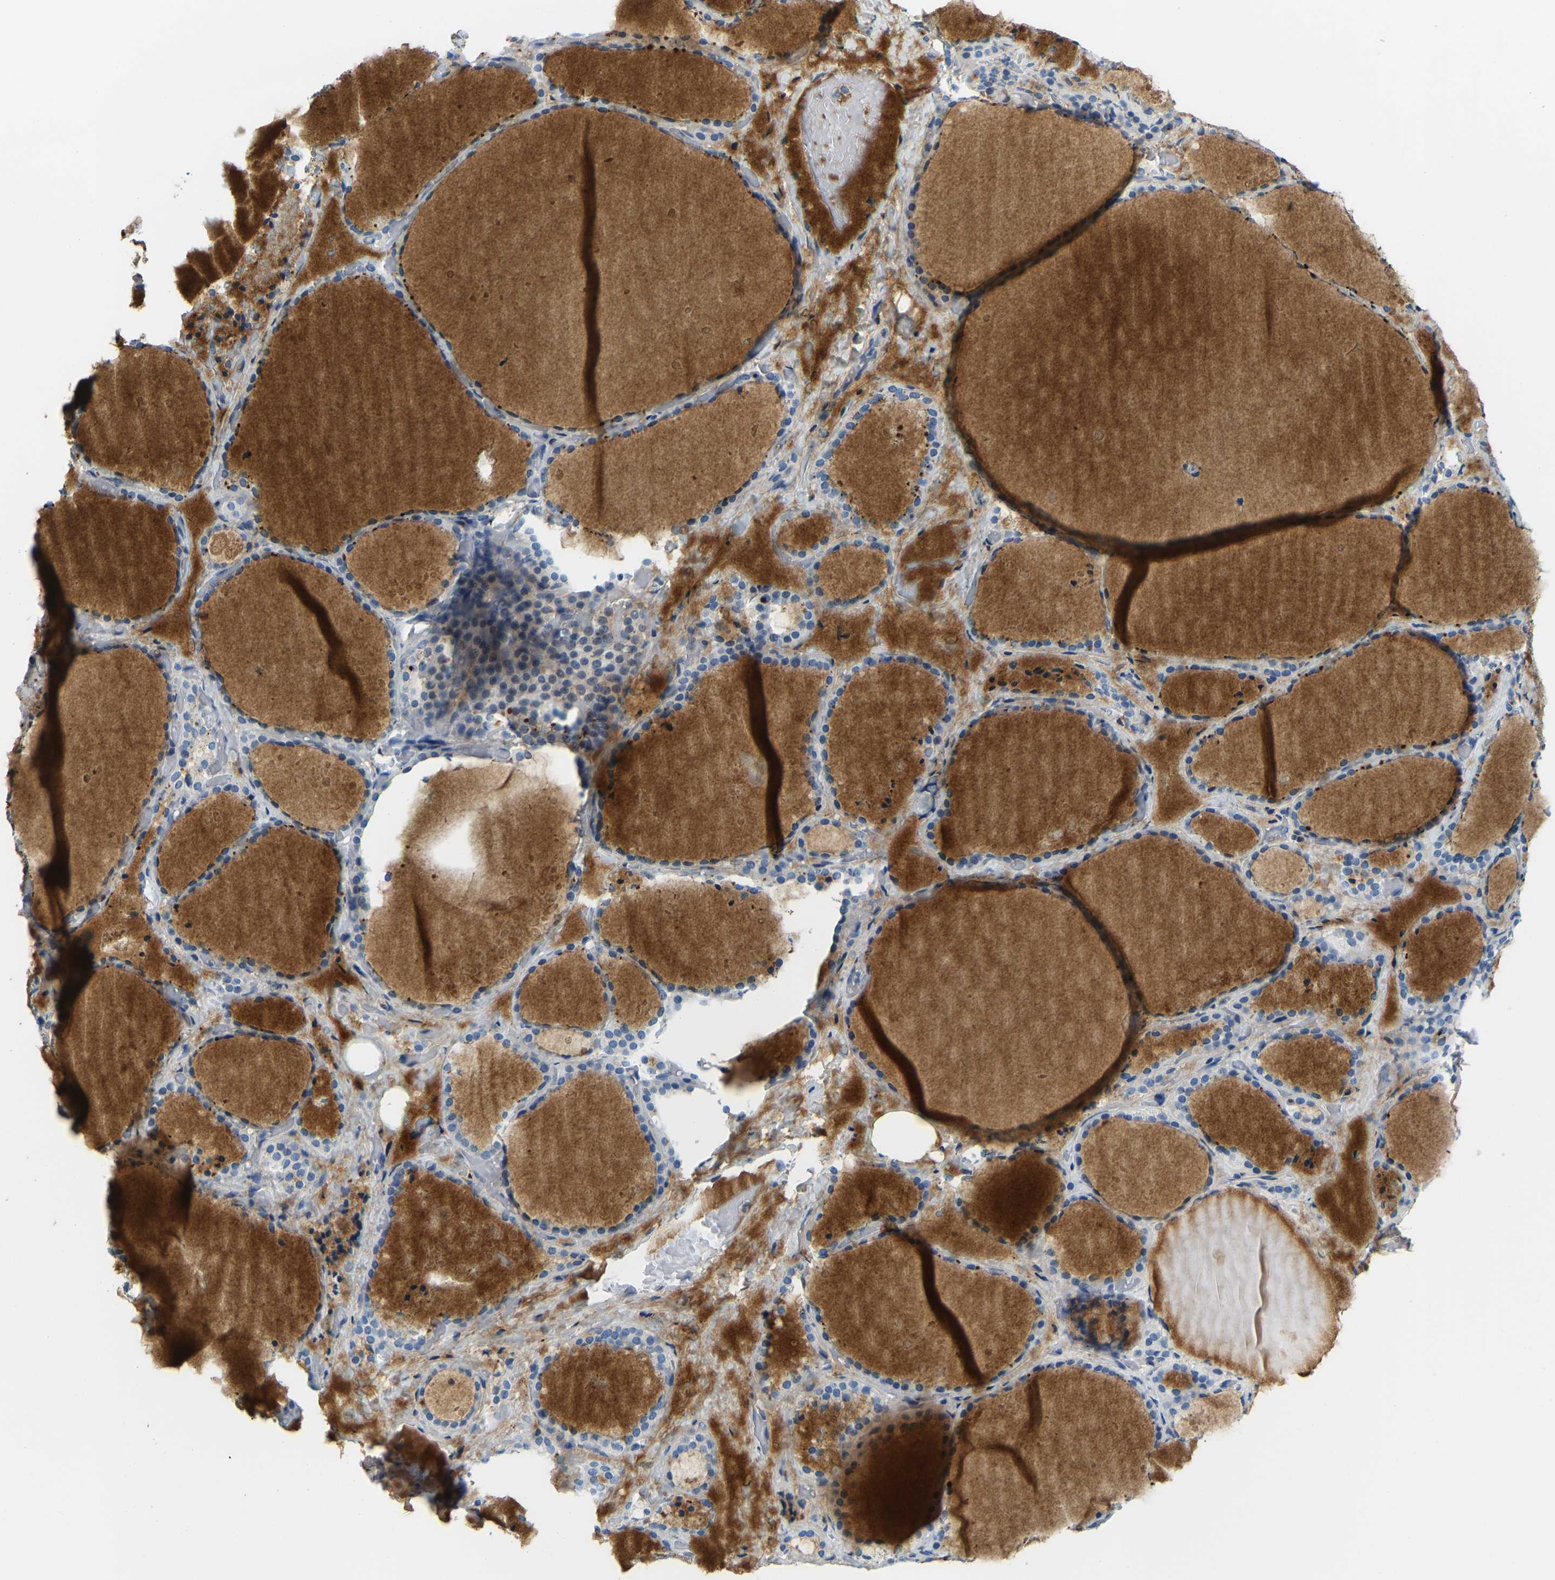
{"staining": {"intensity": "weak", "quantity": "<25%", "location": "cytoplasmic/membranous"}, "tissue": "thyroid gland", "cell_type": "Glandular cells", "image_type": "normal", "snomed": [{"axis": "morphology", "description": "Normal tissue, NOS"}, {"axis": "topography", "description": "Thyroid gland"}], "caption": "This is an IHC micrograph of unremarkable thyroid gland. There is no positivity in glandular cells.", "gene": "THBS4", "patient": {"sex": "female", "age": 44}}